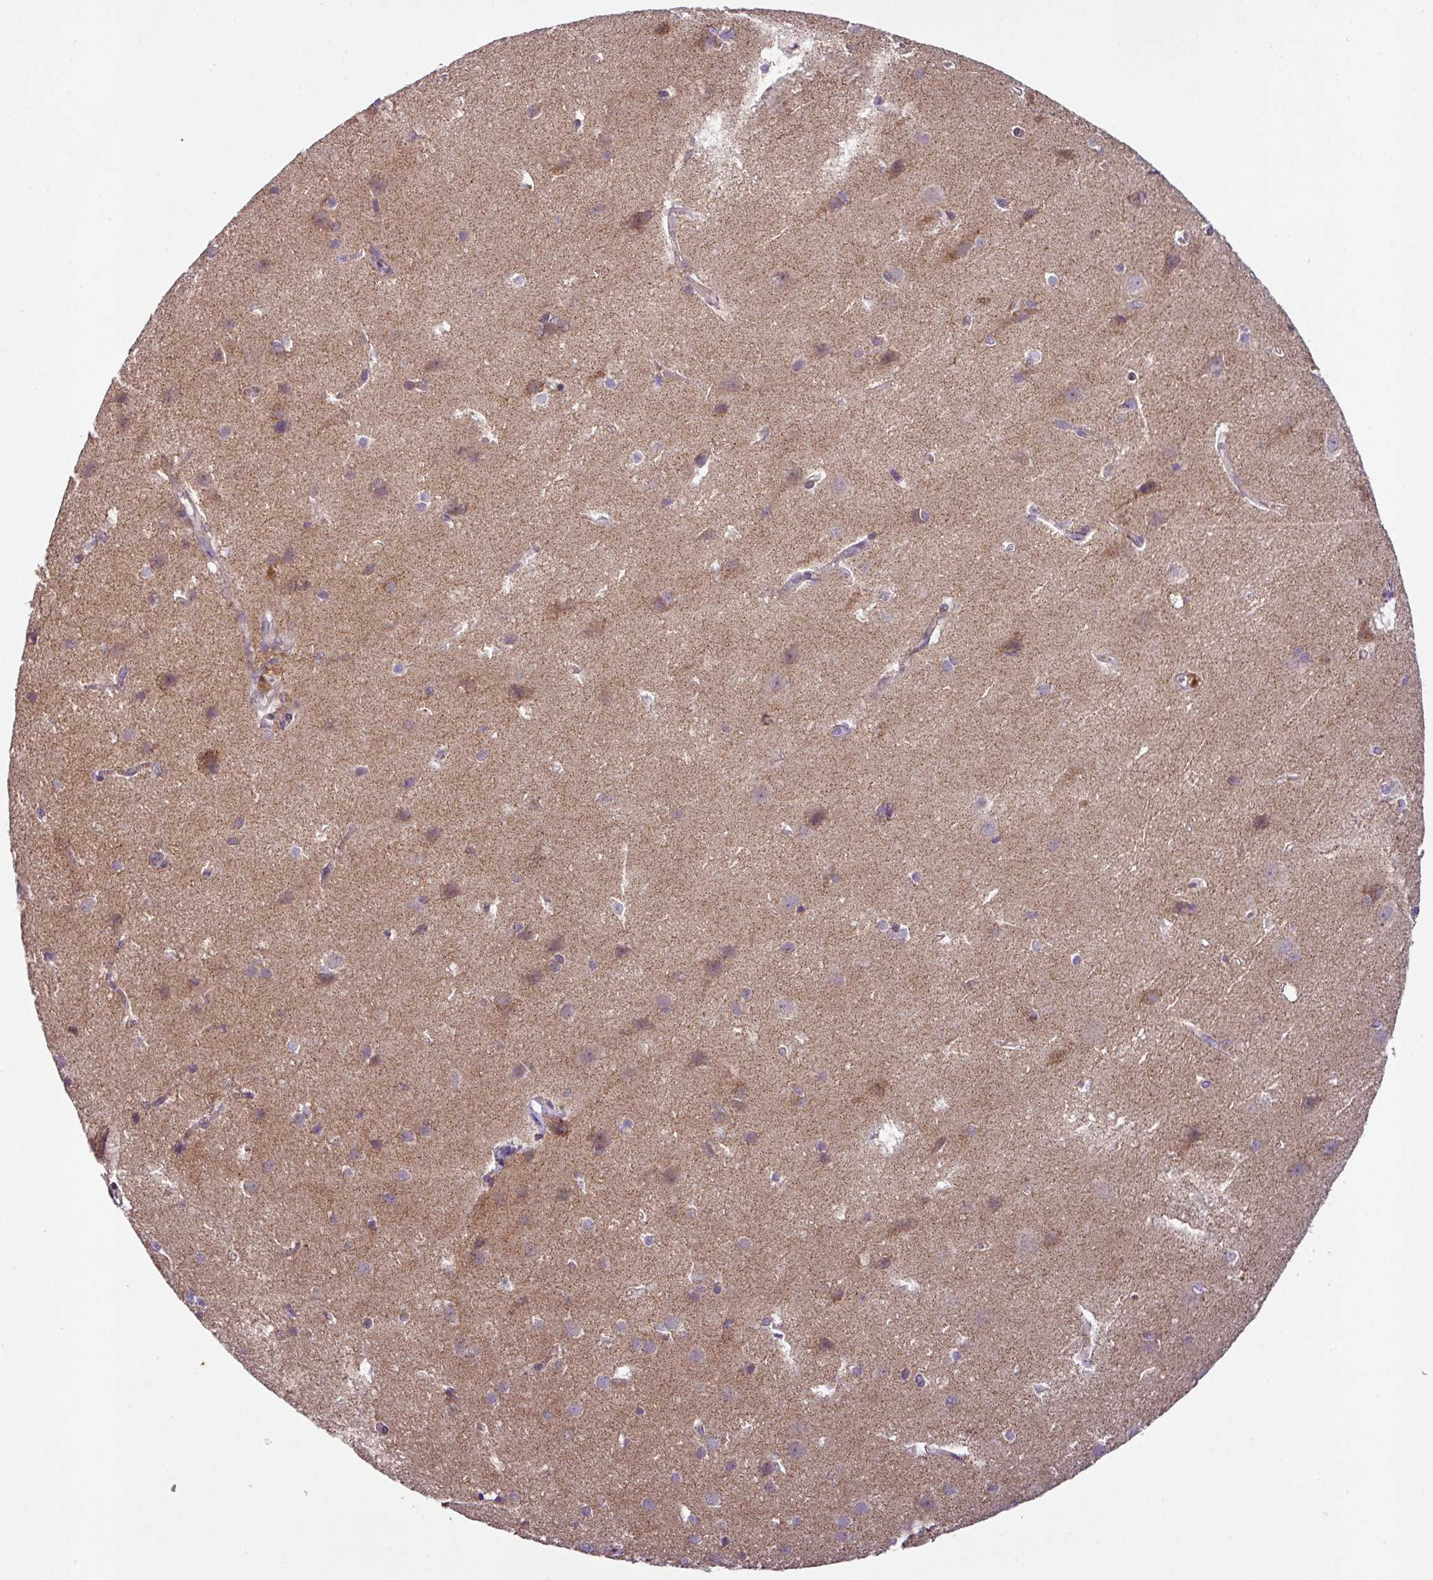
{"staining": {"intensity": "moderate", "quantity": ">75%", "location": "cytoplasmic/membranous"}, "tissue": "cerebral cortex", "cell_type": "Endothelial cells", "image_type": "normal", "snomed": [{"axis": "morphology", "description": "Normal tissue, NOS"}, {"axis": "topography", "description": "Cerebral cortex"}], "caption": "Cerebral cortex stained for a protein (brown) reveals moderate cytoplasmic/membranous positive positivity in about >75% of endothelial cells.", "gene": "ZNF513", "patient": {"sex": "male", "age": 37}}